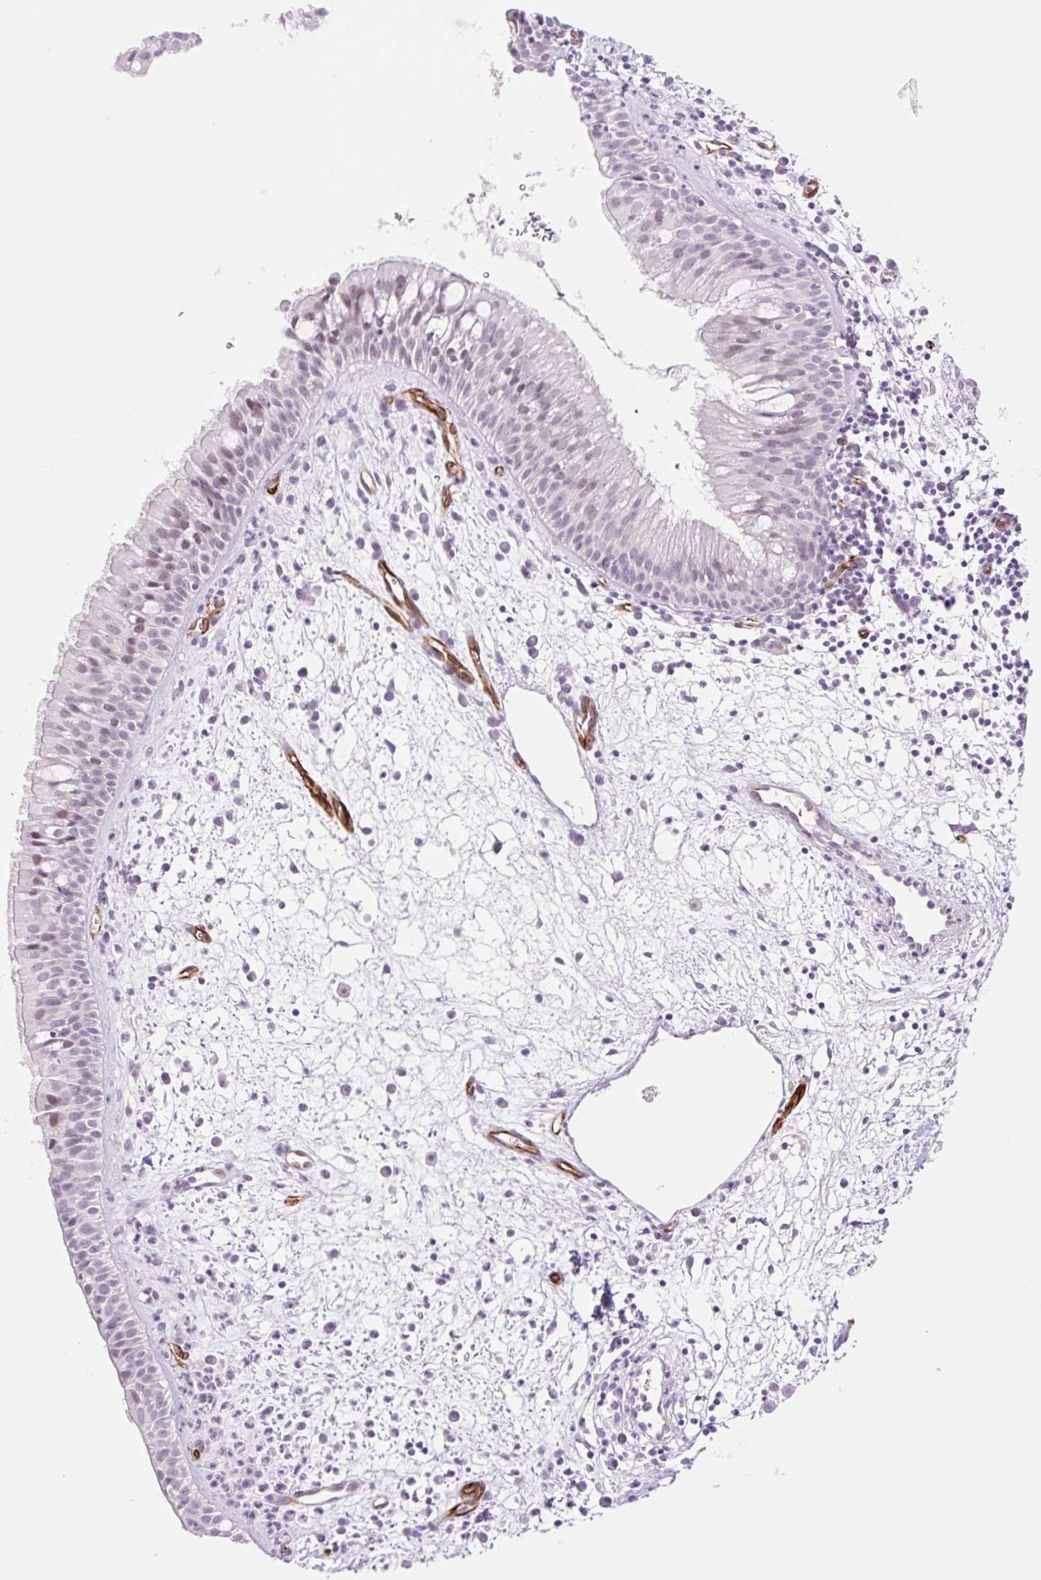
{"staining": {"intensity": "weak", "quantity": "<25%", "location": "nuclear"}, "tissue": "nasopharynx", "cell_type": "Respiratory epithelial cells", "image_type": "normal", "snomed": [{"axis": "morphology", "description": "Normal tissue, NOS"}, {"axis": "topography", "description": "Nasopharynx"}], "caption": "This micrograph is of unremarkable nasopharynx stained with immunohistochemistry (IHC) to label a protein in brown with the nuclei are counter-stained blue. There is no staining in respiratory epithelial cells. Brightfield microscopy of IHC stained with DAB (brown) and hematoxylin (blue), captured at high magnification.", "gene": "ZFYVE21", "patient": {"sex": "male", "age": 65}}